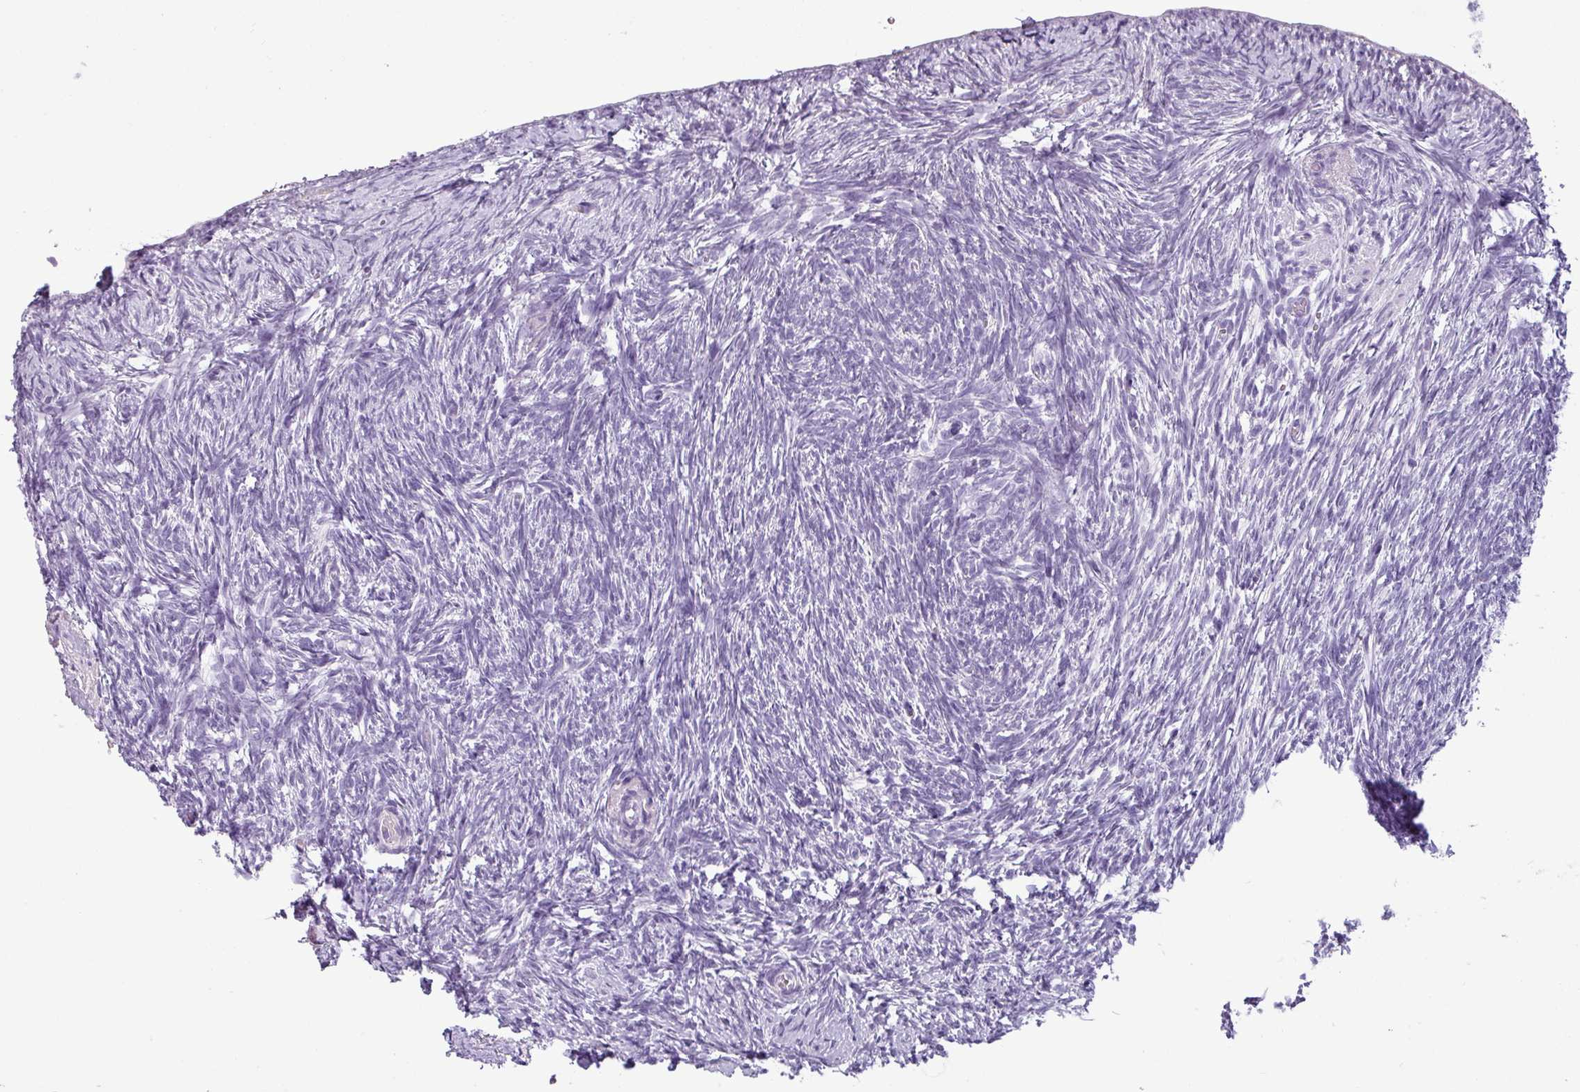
{"staining": {"intensity": "negative", "quantity": "none", "location": "none"}, "tissue": "ovary", "cell_type": "Ovarian stroma cells", "image_type": "normal", "snomed": [{"axis": "morphology", "description": "Normal tissue, NOS"}, {"axis": "topography", "description": "Ovary"}], "caption": "Human ovary stained for a protein using immunohistochemistry exhibits no positivity in ovarian stroma cells.", "gene": "CDH16", "patient": {"sex": "female", "age": 51}}